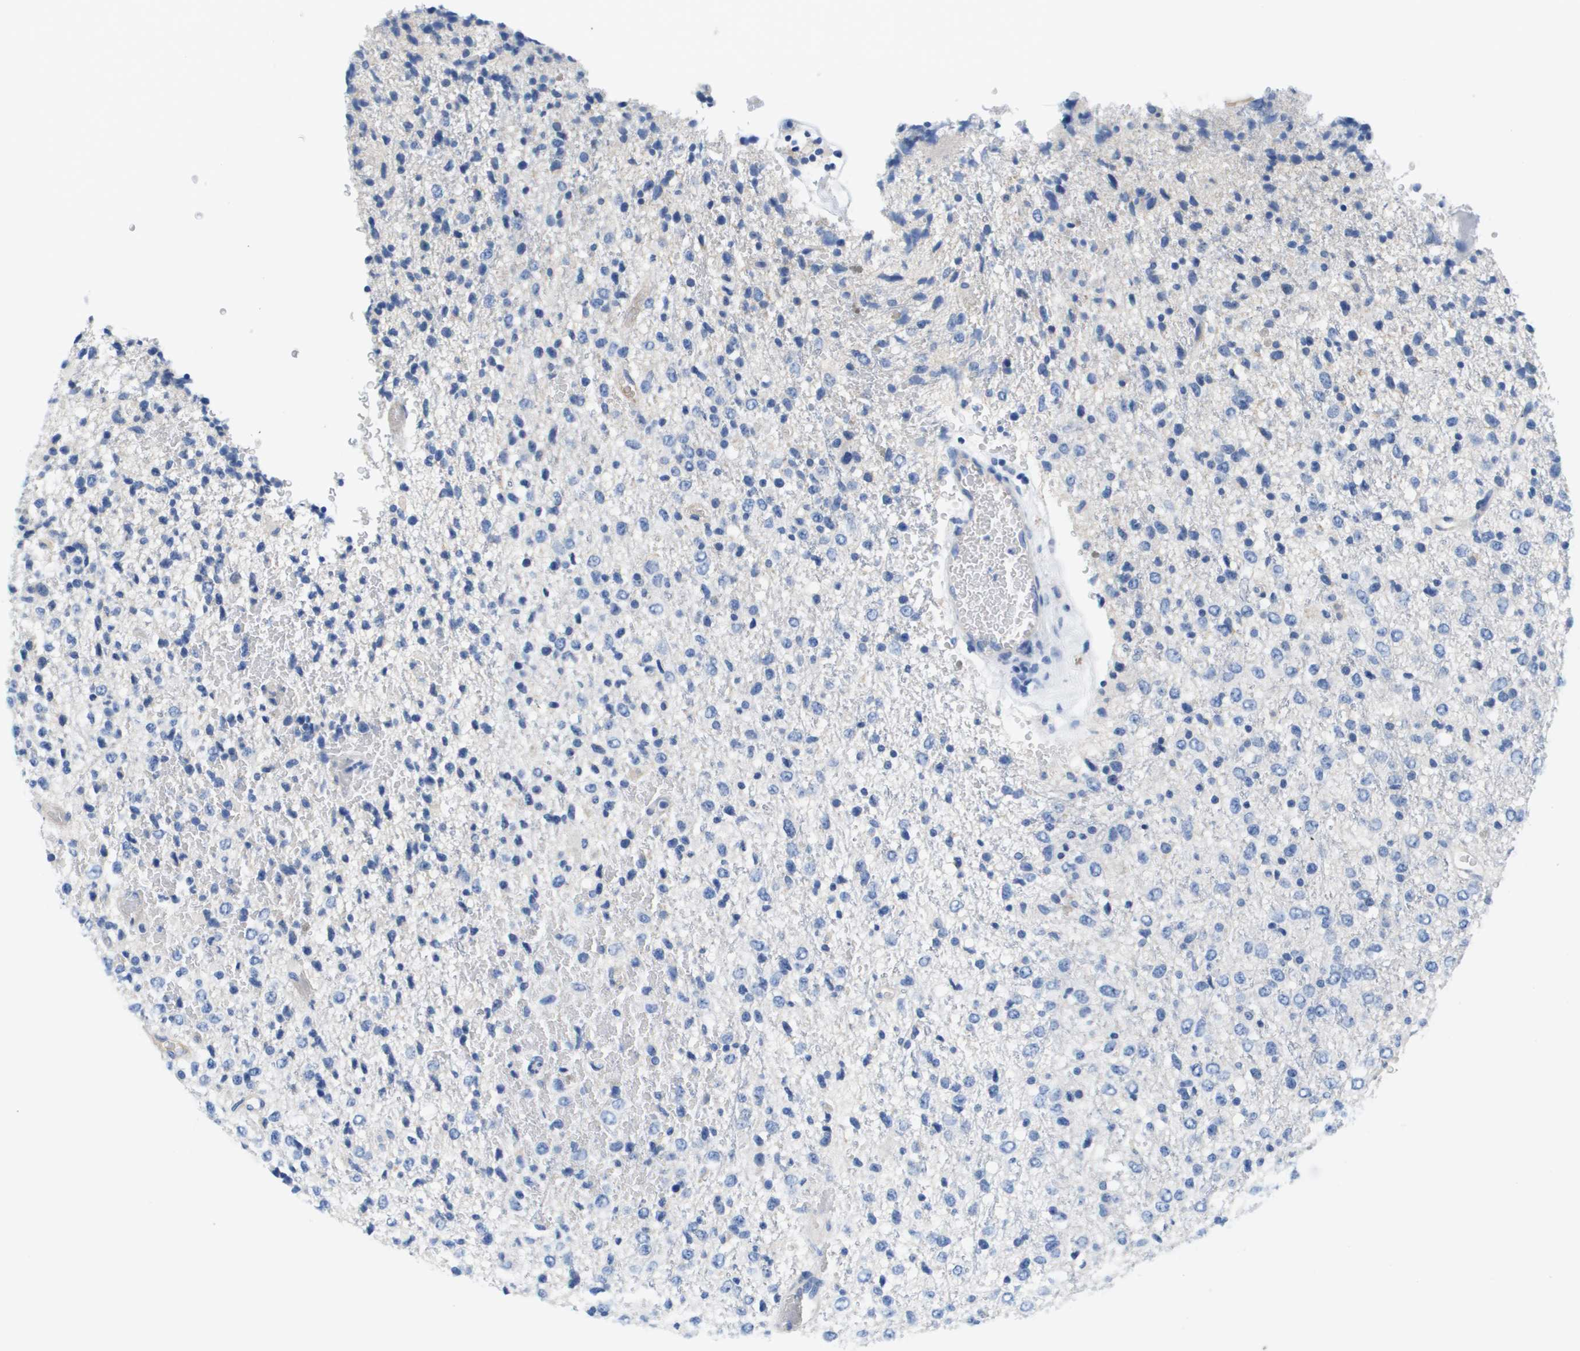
{"staining": {"intensity": "negative", "quantity": "none", "location": "none"}, "tissue": "glioma", "cell_type": "Tumor cells", "image_type": "cancer", "snomed": [{"axis": "morphology", "description": "Glioma, malignant, High grade"}, {"axis": "topography", "description": "pancreas cauda"}], "caption": "Tumor cells show no significant positivity in malignant glioma (high-grade).", "gene": "APOA1", "patient": {"sex": "male", "age": 60}}